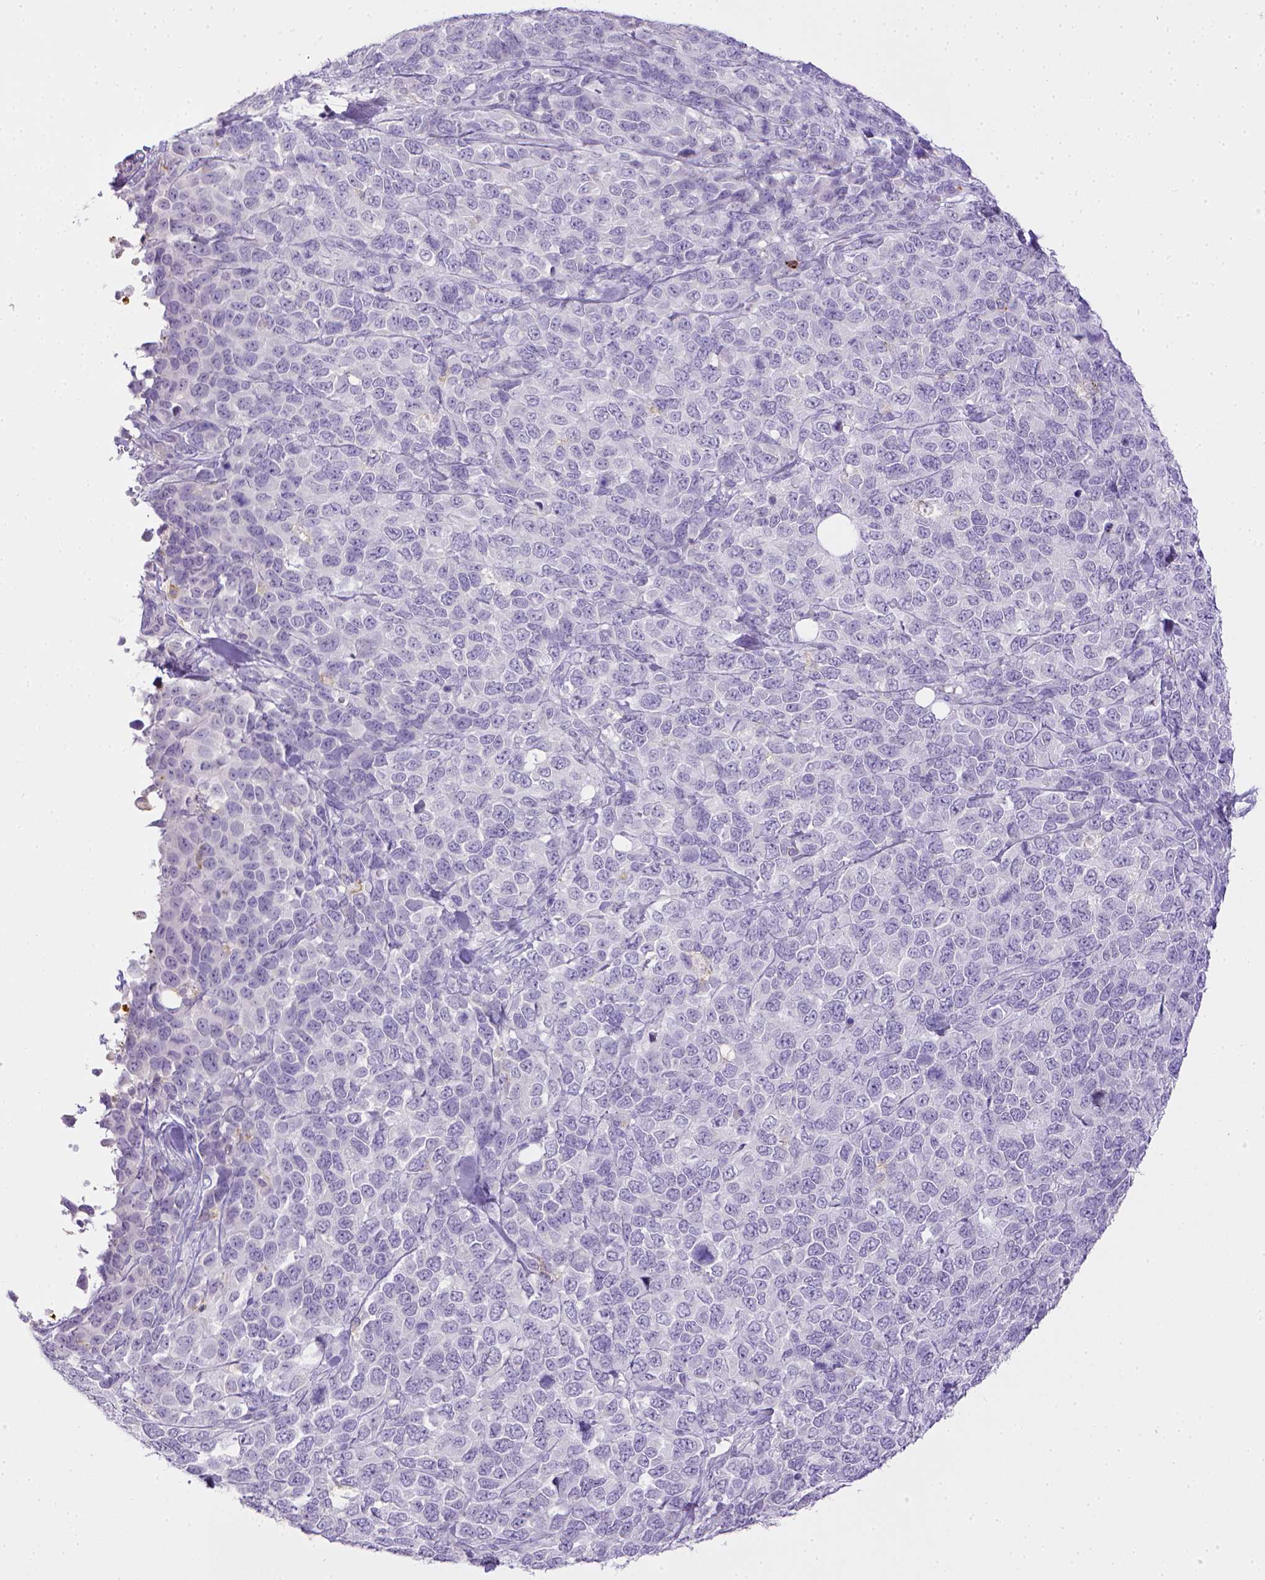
{"staining": {"intensity": "negative", "quantity": "none", "location": "none"}, "tissue": "melanoma", "cell_type": "Tumor cells", "image_type": "cancer", "snomed": [{"axis": "morphology", "description": "Malignant melanoma, Metastatic site"}, {"axis": "topography", "description": "Skin"}], "caption": "This is a image of immunohistochemistry (IHC) staining of melanoma, which shows no staining in tumor cells.", "gene": "ITGAM", "patient": {"sex": "male", "age": 84}}